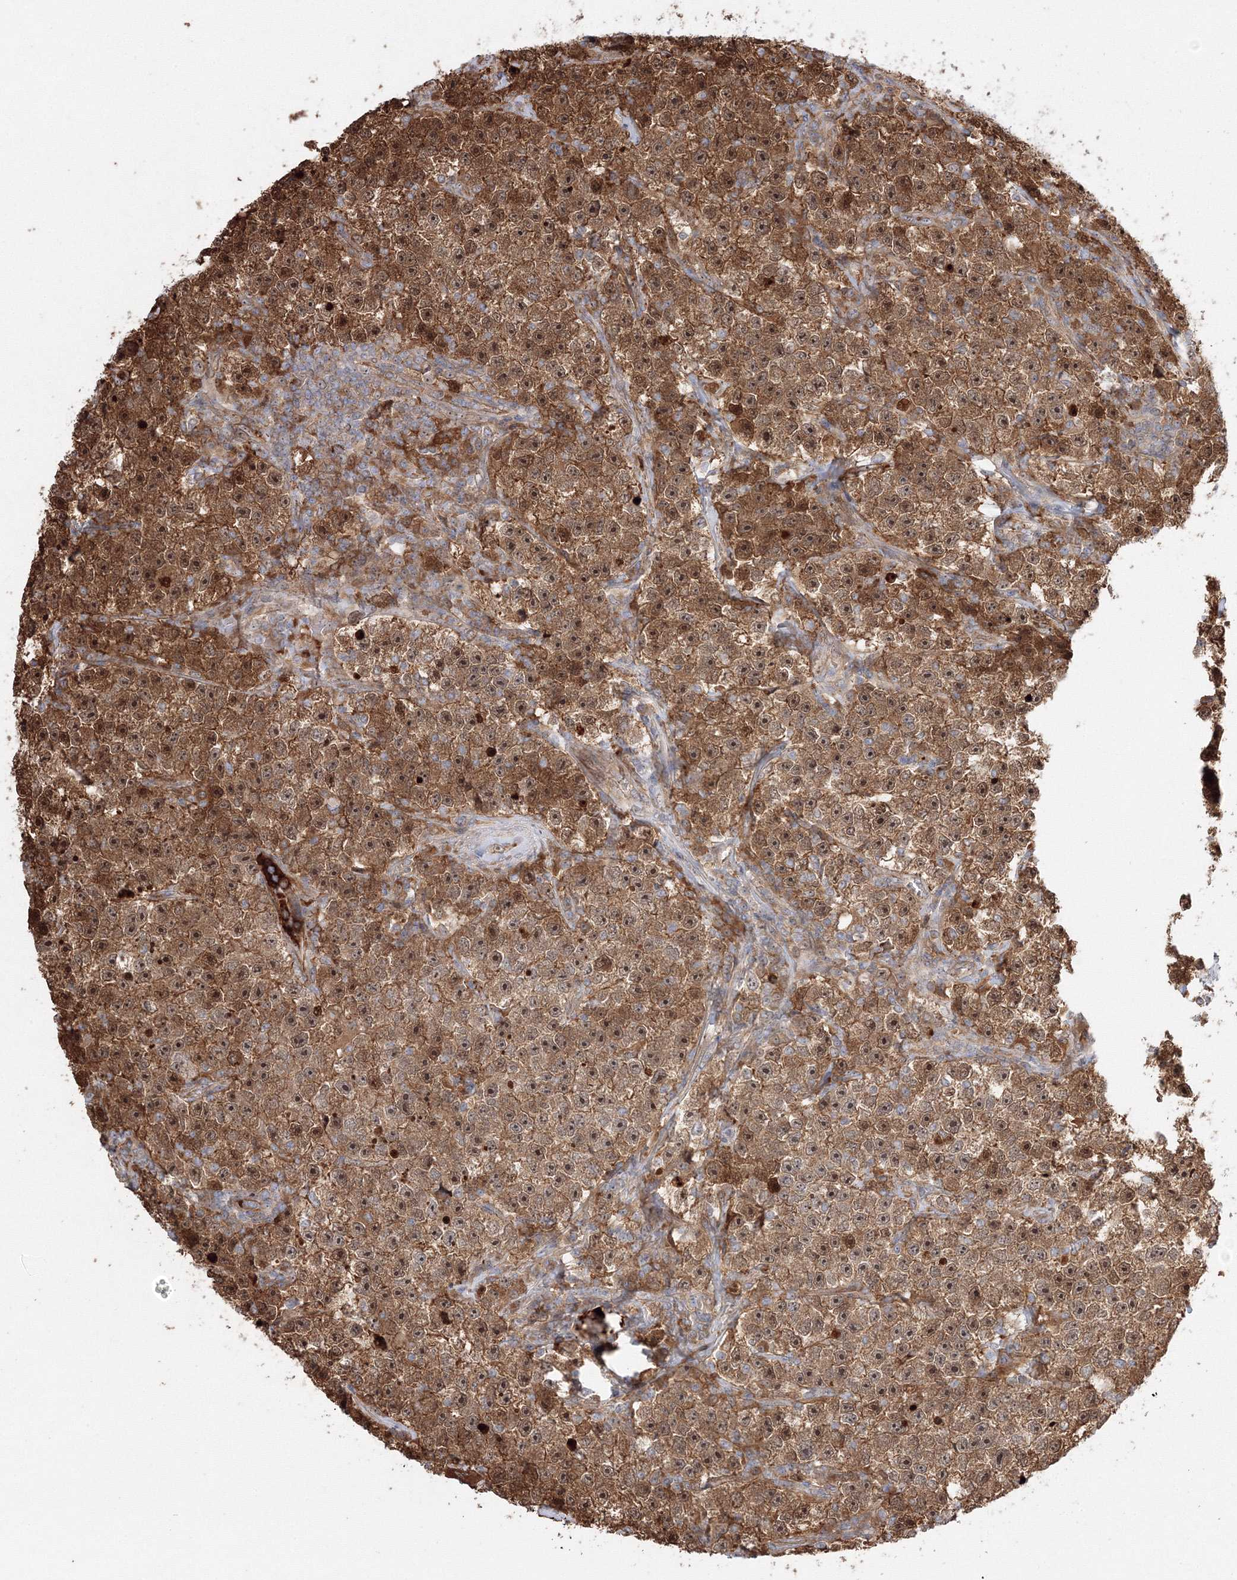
{"staining": {"intensity": "strong", "quantity": ">75%", "location": "cytoplasmic/membranous,nuclear"}, "tissue": "testis cancer", "cell_type": "Tumor cells", "image_type": "cancer", "snomed": [{"axis": "morphology", "description": "Seminoma, NOS"}, {"axis": "topography", "description": "Testis"}], "caption": "Protein staining of testis cancer (seminoma) tissue displays strong cytoplasmic/membranous and nuclear positivity in approximately >75% of tumor cells. (DAB = brown stain, brightfield microscopy at high magnification).", "gene": "NPM3", "patient": {"sex": "male", "age": 22}}